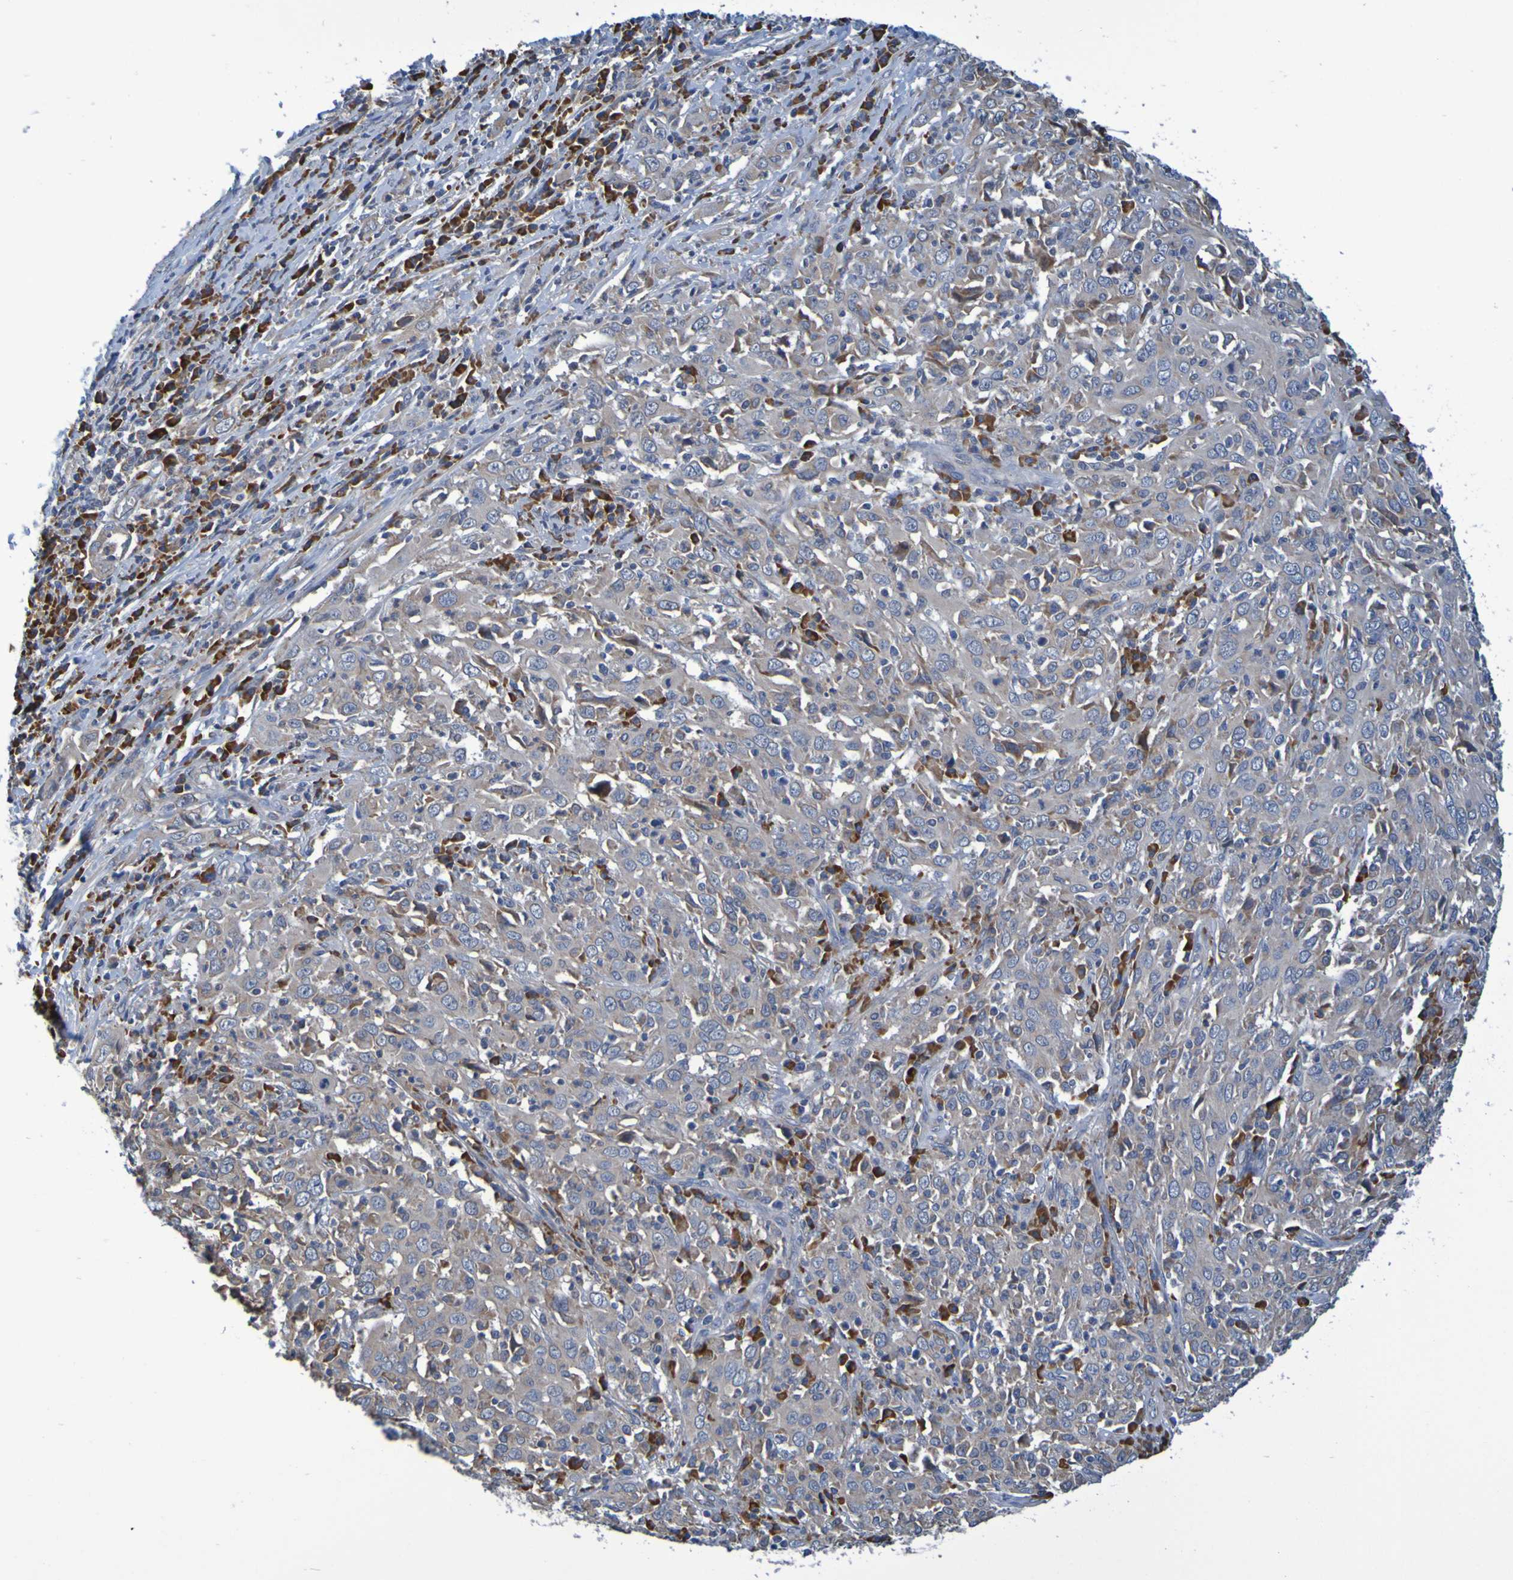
{"staining": {"intensity": "weak", "quantity": ">75%", "location": "cytoplasmic/membranous"}, "tissue": "cervical cancer", "cell_type": "Tumor cells", "image_type": "cancer", "snomed": [{"axis": "morphology", "description": "Squamous cell carcinoma, NOS"}, {"axis": "topography", "description": "Cervix"}], "caption": "Squamous cell carcinoma (cervical) stained with a brown dye exhibits weak cytoplasmic/membranous positive positivity in approximately >75% of tumor cells.", "gene": "CLDN18", "patient": {"sex": "female", "age": 46}}